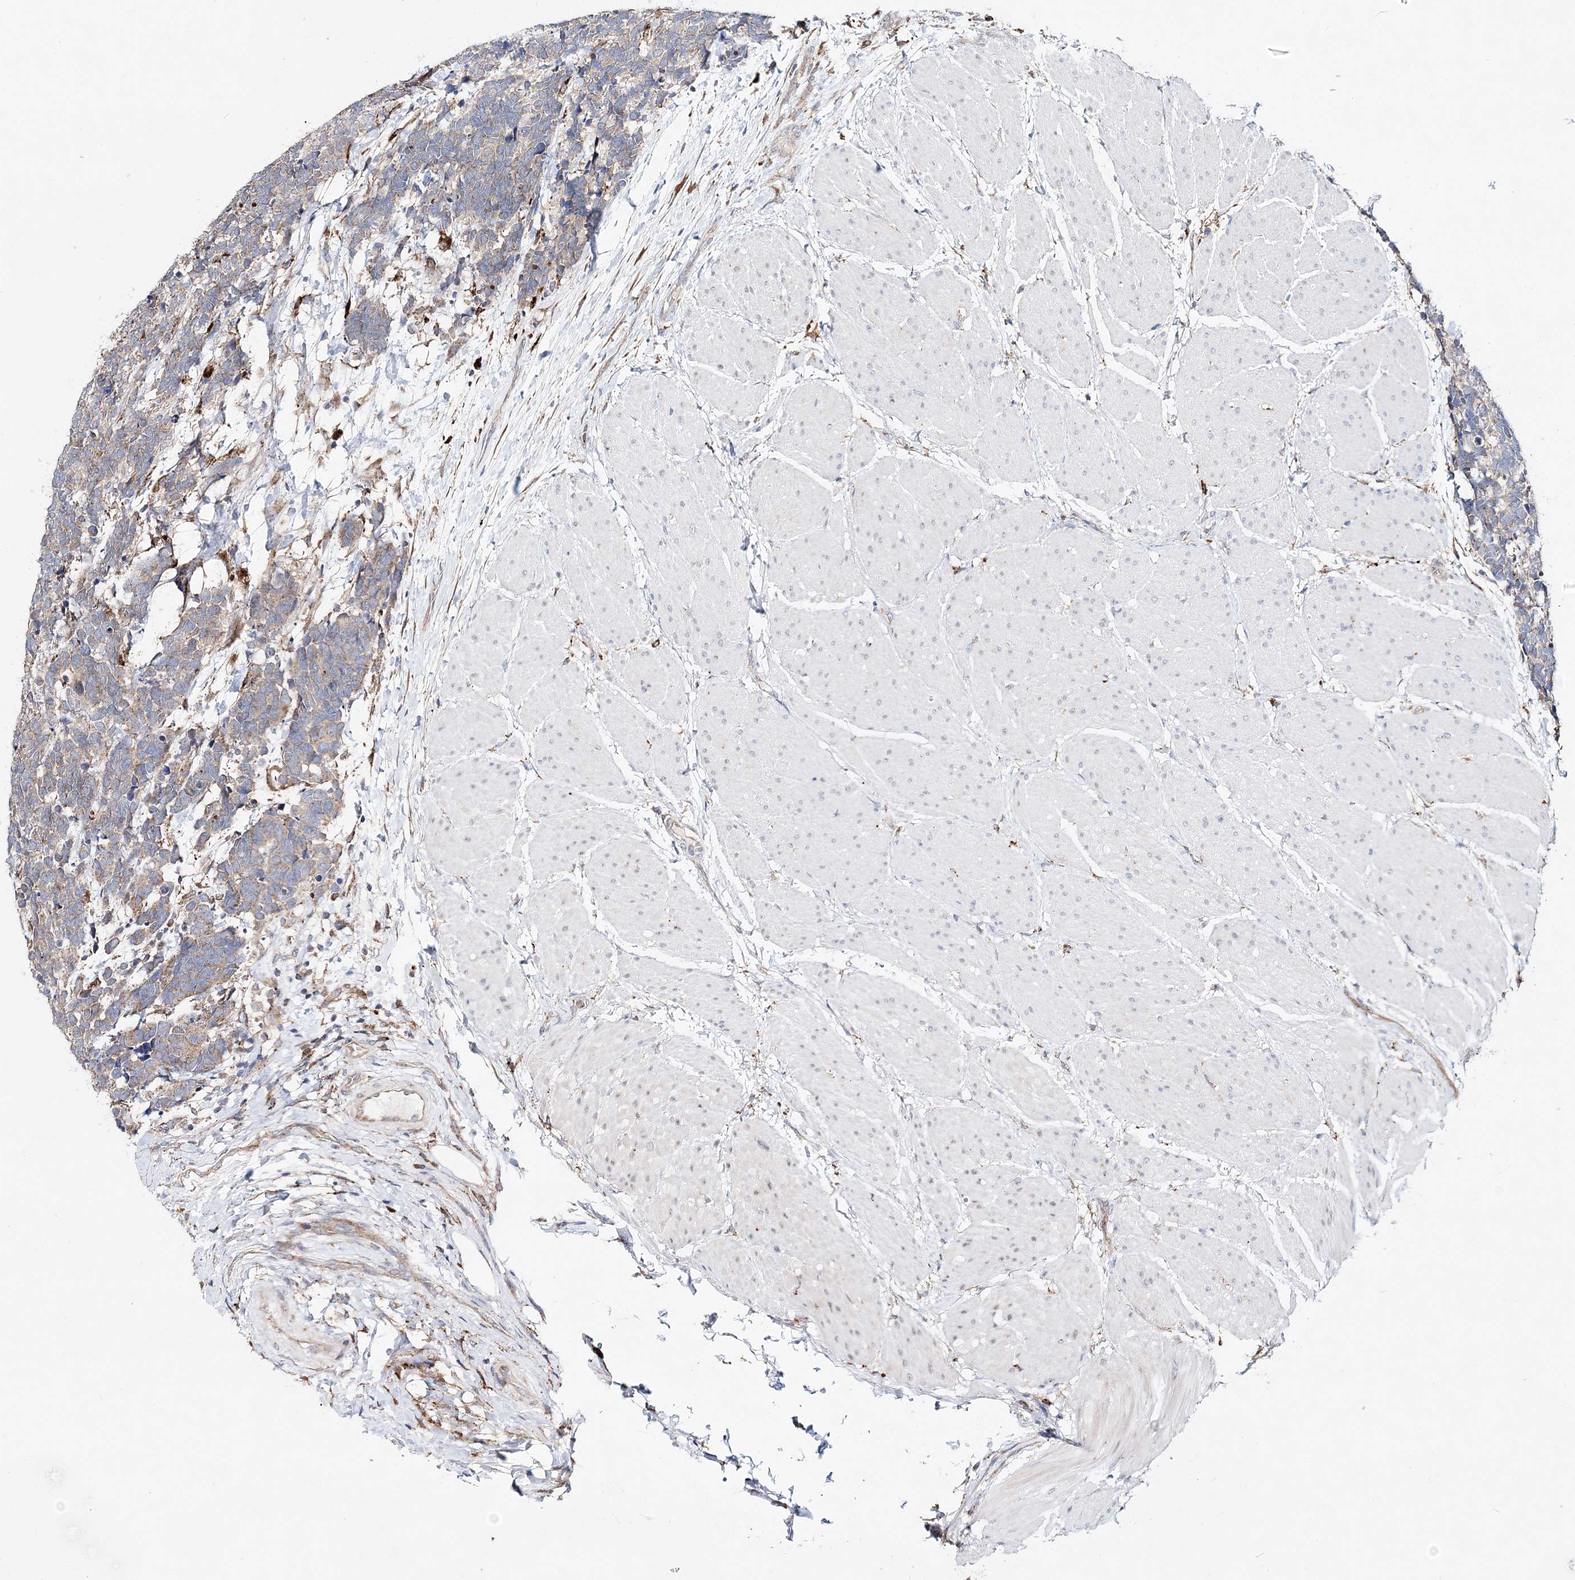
{"staining": {"intensity": "weak", "quantity": "25%-75%", "location": "cytoplasmic/membranous"}, "tissue": "carcinoid", "cell_type": "Tumor cells", "image_type": "cancer", "snomed": [{"axis": "morphology", "description": "Carcinoma, NOS"}, {"axis": "morphology", "description": "Carcinoid, malignant, NOS"}, {"axis": "topography", "description": "Urinary bladder"}], "caption": "A brown stain shows weak cytoplasmic/membranous positivity of a protein in human carcinoid tumor cells. The staining was performed using DAB (3,3'-diaminobenzidine) to visualize the protein expression in brown, while the nuclei were stained in blue with hematoxylin (Magnification: 20x).", "gene": "C3orf38", "patient": {"sex": "male", "age": 57}}